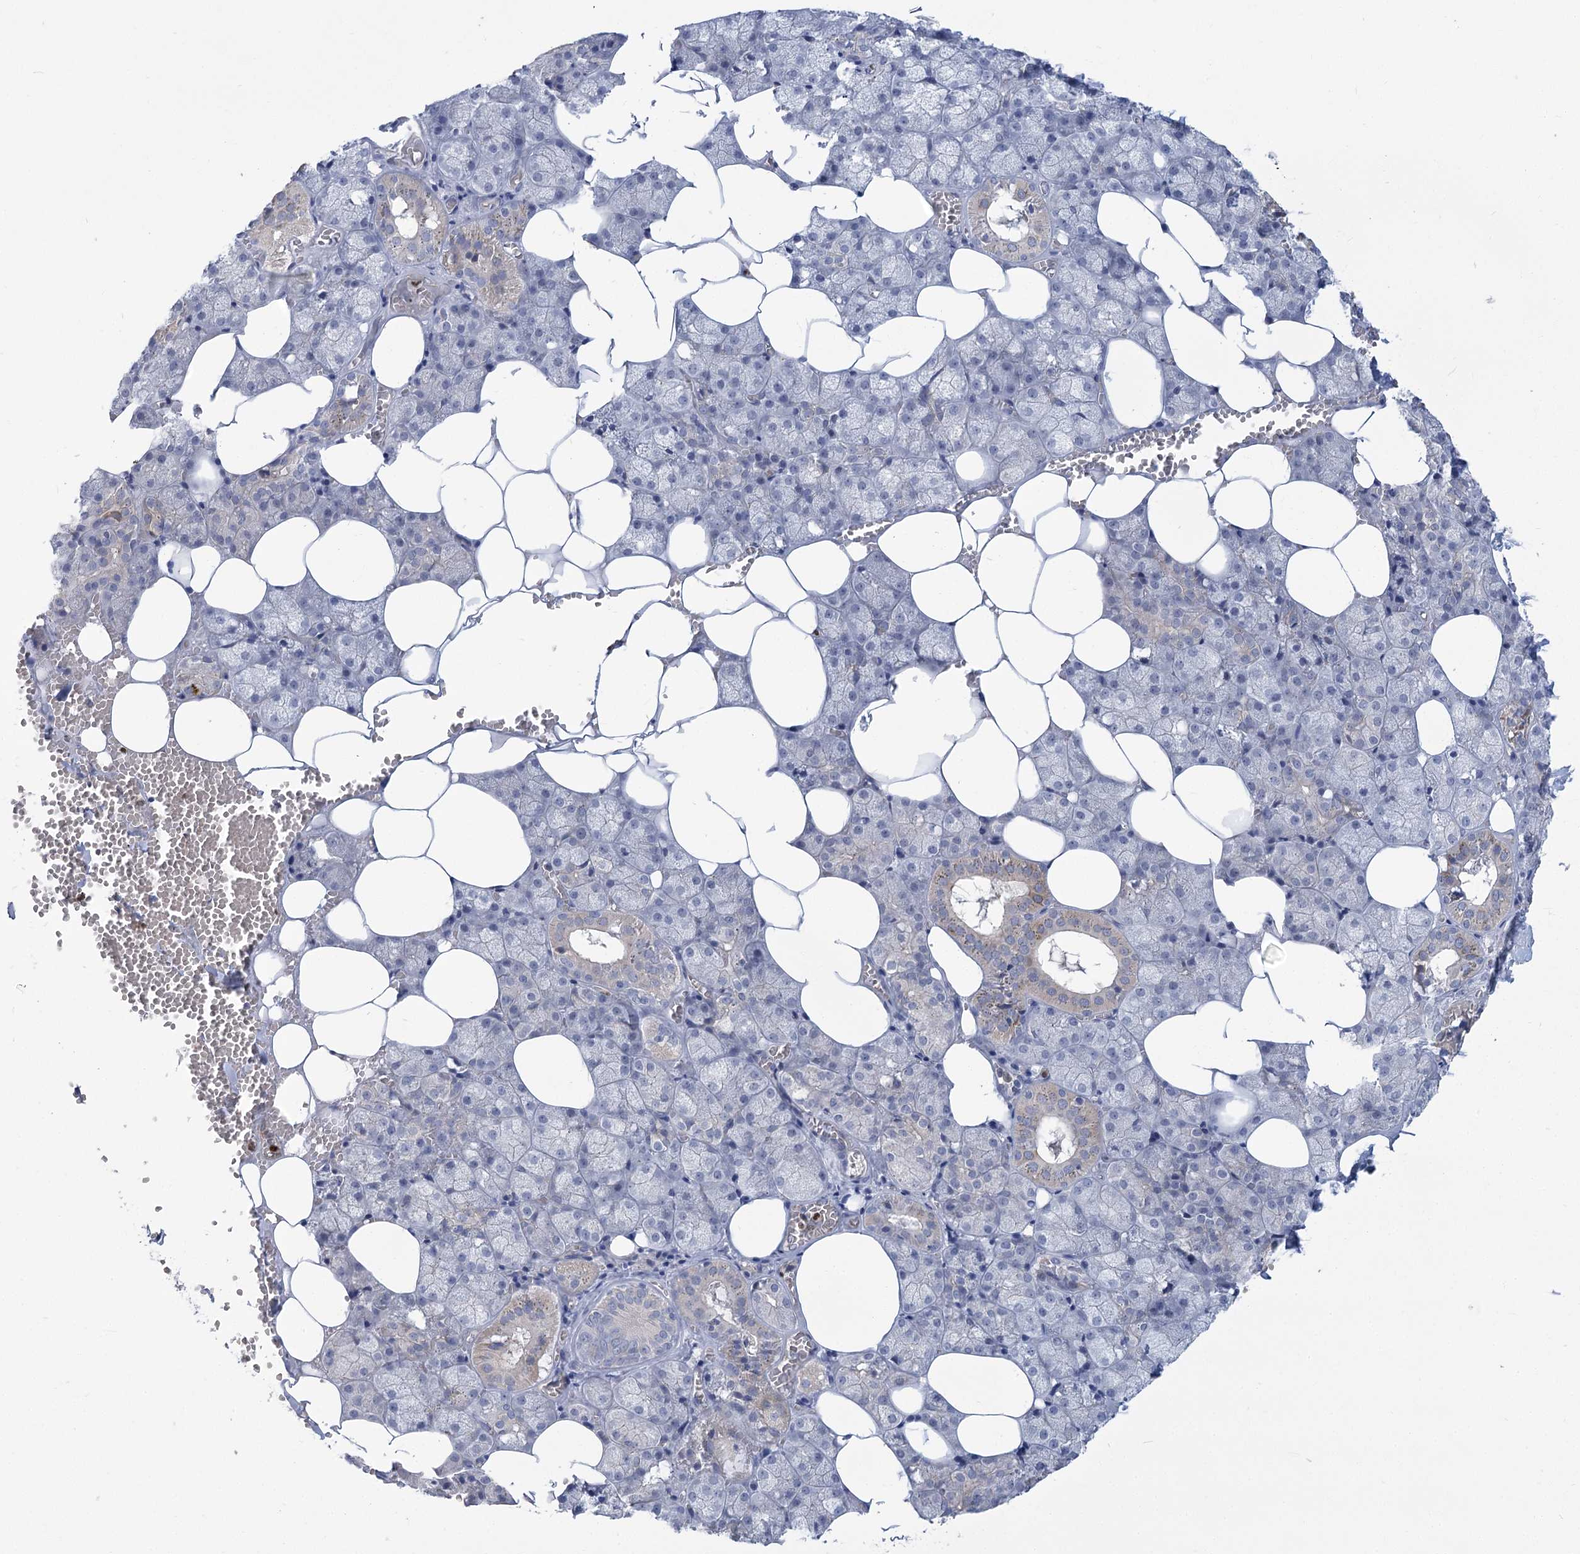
{"staining": {"intensity": "weak", "quantity": "<25%", "location": "cytoplasmic/membranous"}, "tissue": "salivary gland", "cell_type": "Glandular cells", "image_type": "normal", "snomed": [{"axis": "morphology", "description": "Normal tissue, NOS"}, {"axis": "topography", "description": "Salivary gland"}], "caption": "Immunohistochemistry (IHC) of normal salivary gland displays no expression in glandular cells. (DAB immunohistochemistry (IHC) visualized using brightfield microscopy, high magnification).", "gene": "THAP6", "patient": {"sex": "male", "age": 62}}